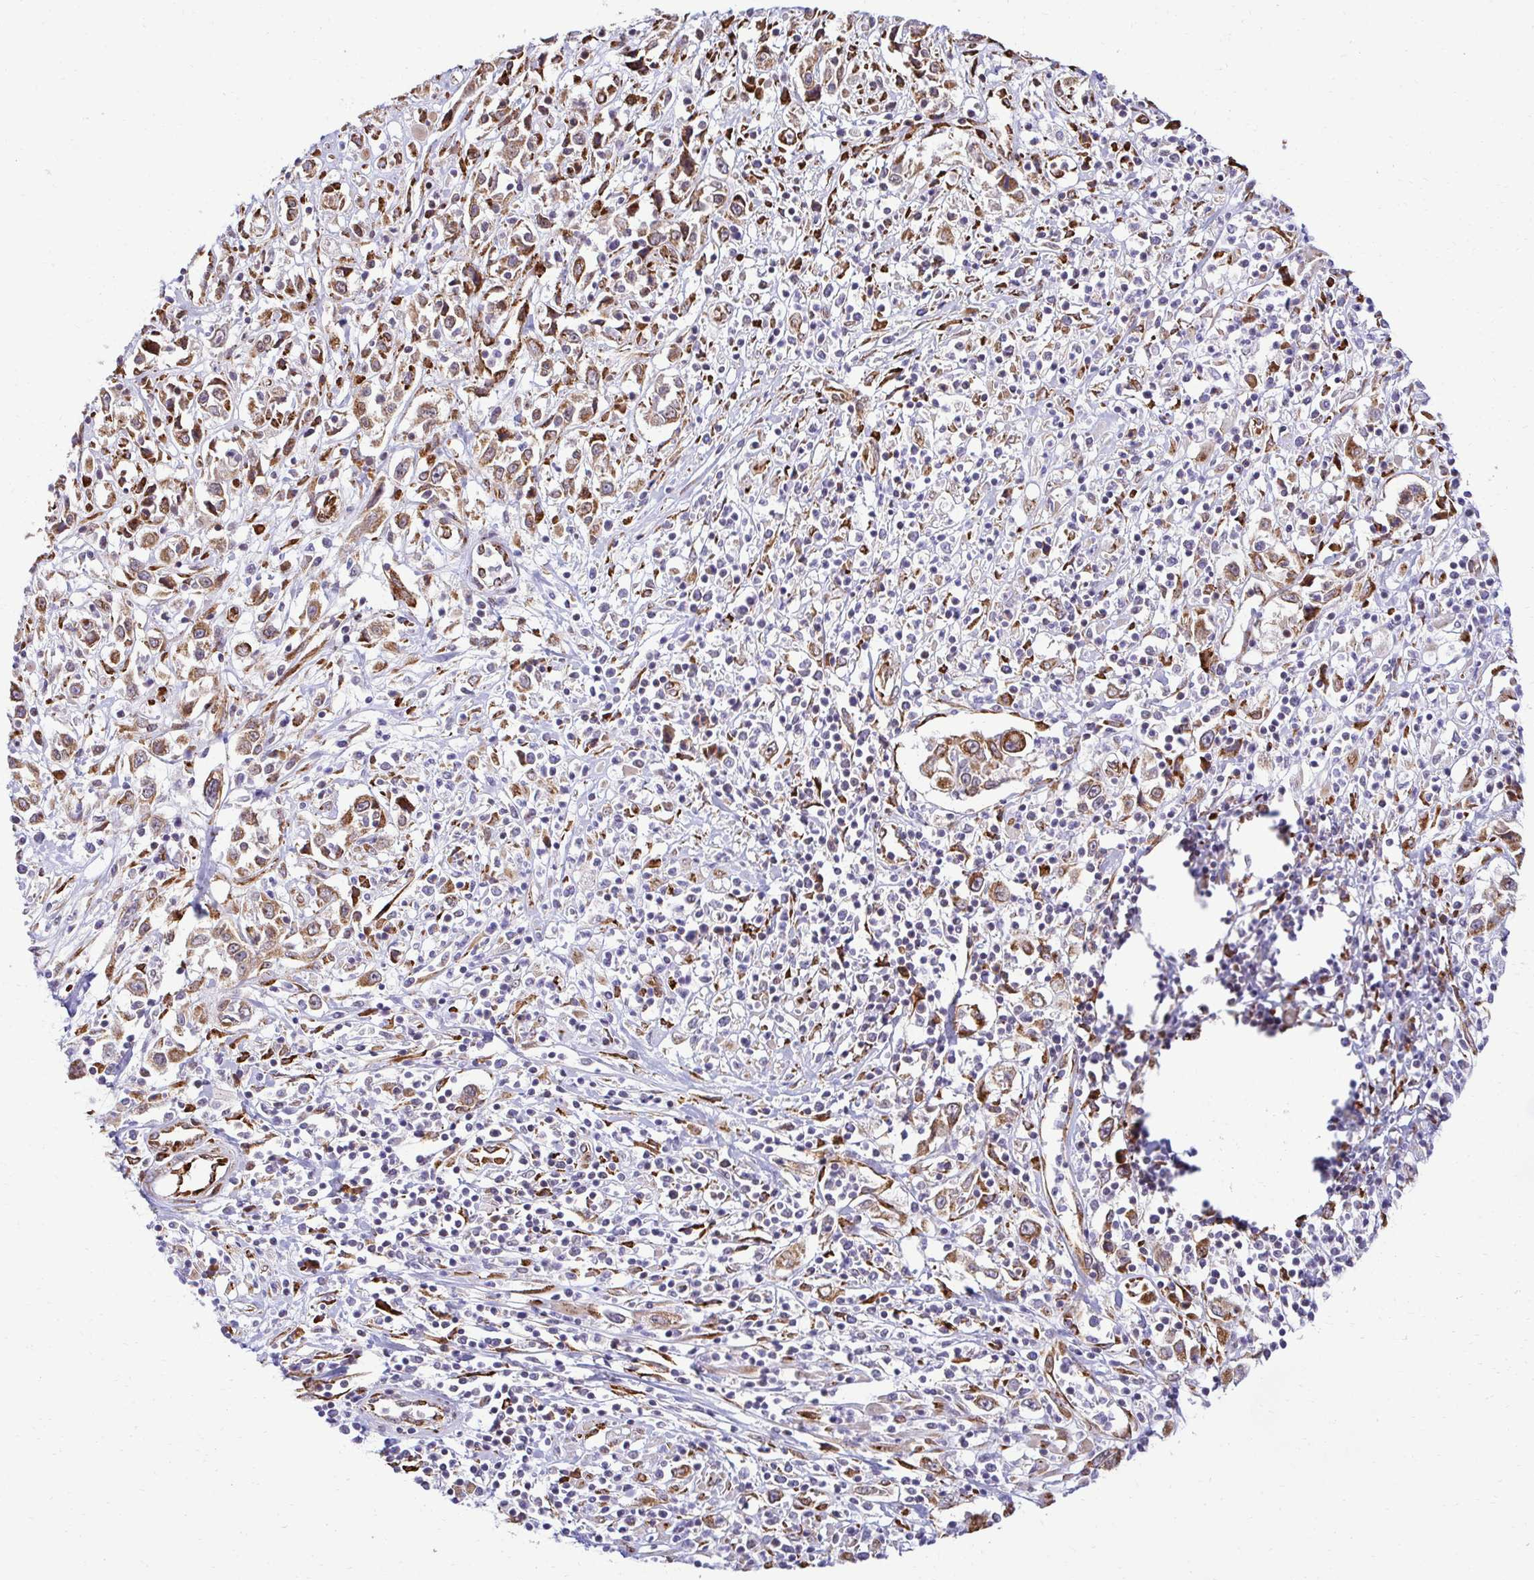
{"staining": {"intensity": "moderate", "quantity": ">75%", "location": "cytoplasmic/membranous"}, "tissue": "cervical cancer", "cell_type": "Tumor cells", "image_type": "cancer", "snomed": [{"axis": "morphology", "description": "Adenocarcinoma, NOS"}, {"axis": "topography", "description": "Cervix"}], "caption": "Protein expression analysis of human cervical cancer reveals moderate cytoplasmic/membranous expression in about >75% of tumor cells.", "gene": "HPS1", "patient": {"sex": "female", "age": 40}}